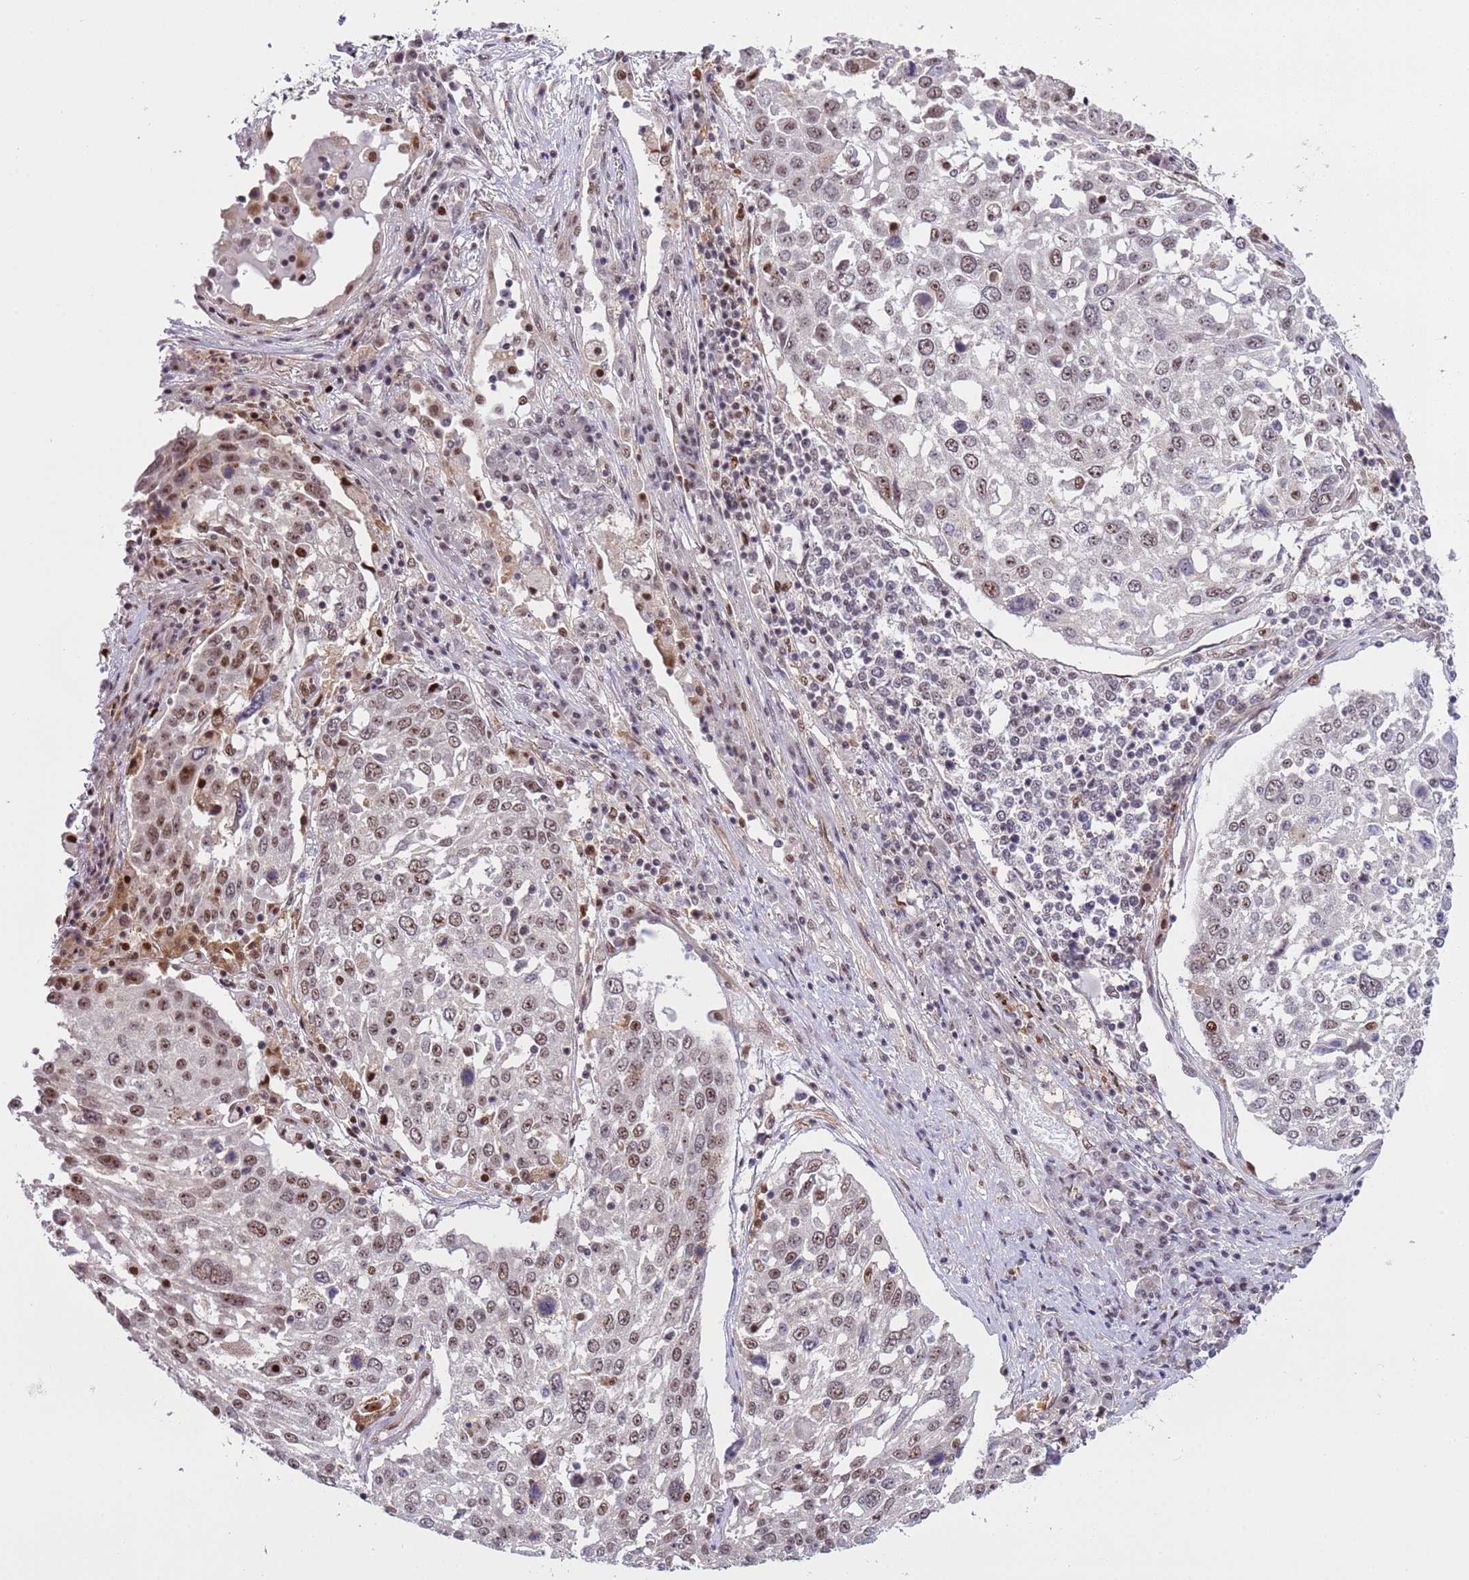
{"staining": {"intensity": "weak", "quantity": "25%-75%", "location": "nuclear"}, "tissue": "lung cancer", "cell_type": "Tumor cells", "image_type": "cancer", "snomed": [{"axis": "morphology", "description": "Squamous cell carcinoma, NOS"}, {"axis": "topography", "description": "Lung"}], "caption": "Immunohistochemical staining of human lung cancer displays low levels of weak nuclear protein expression in about 25%-75% of tumor cells.", "gene": "PRPF6", "patient": {"sex": "male", "age": 65}}